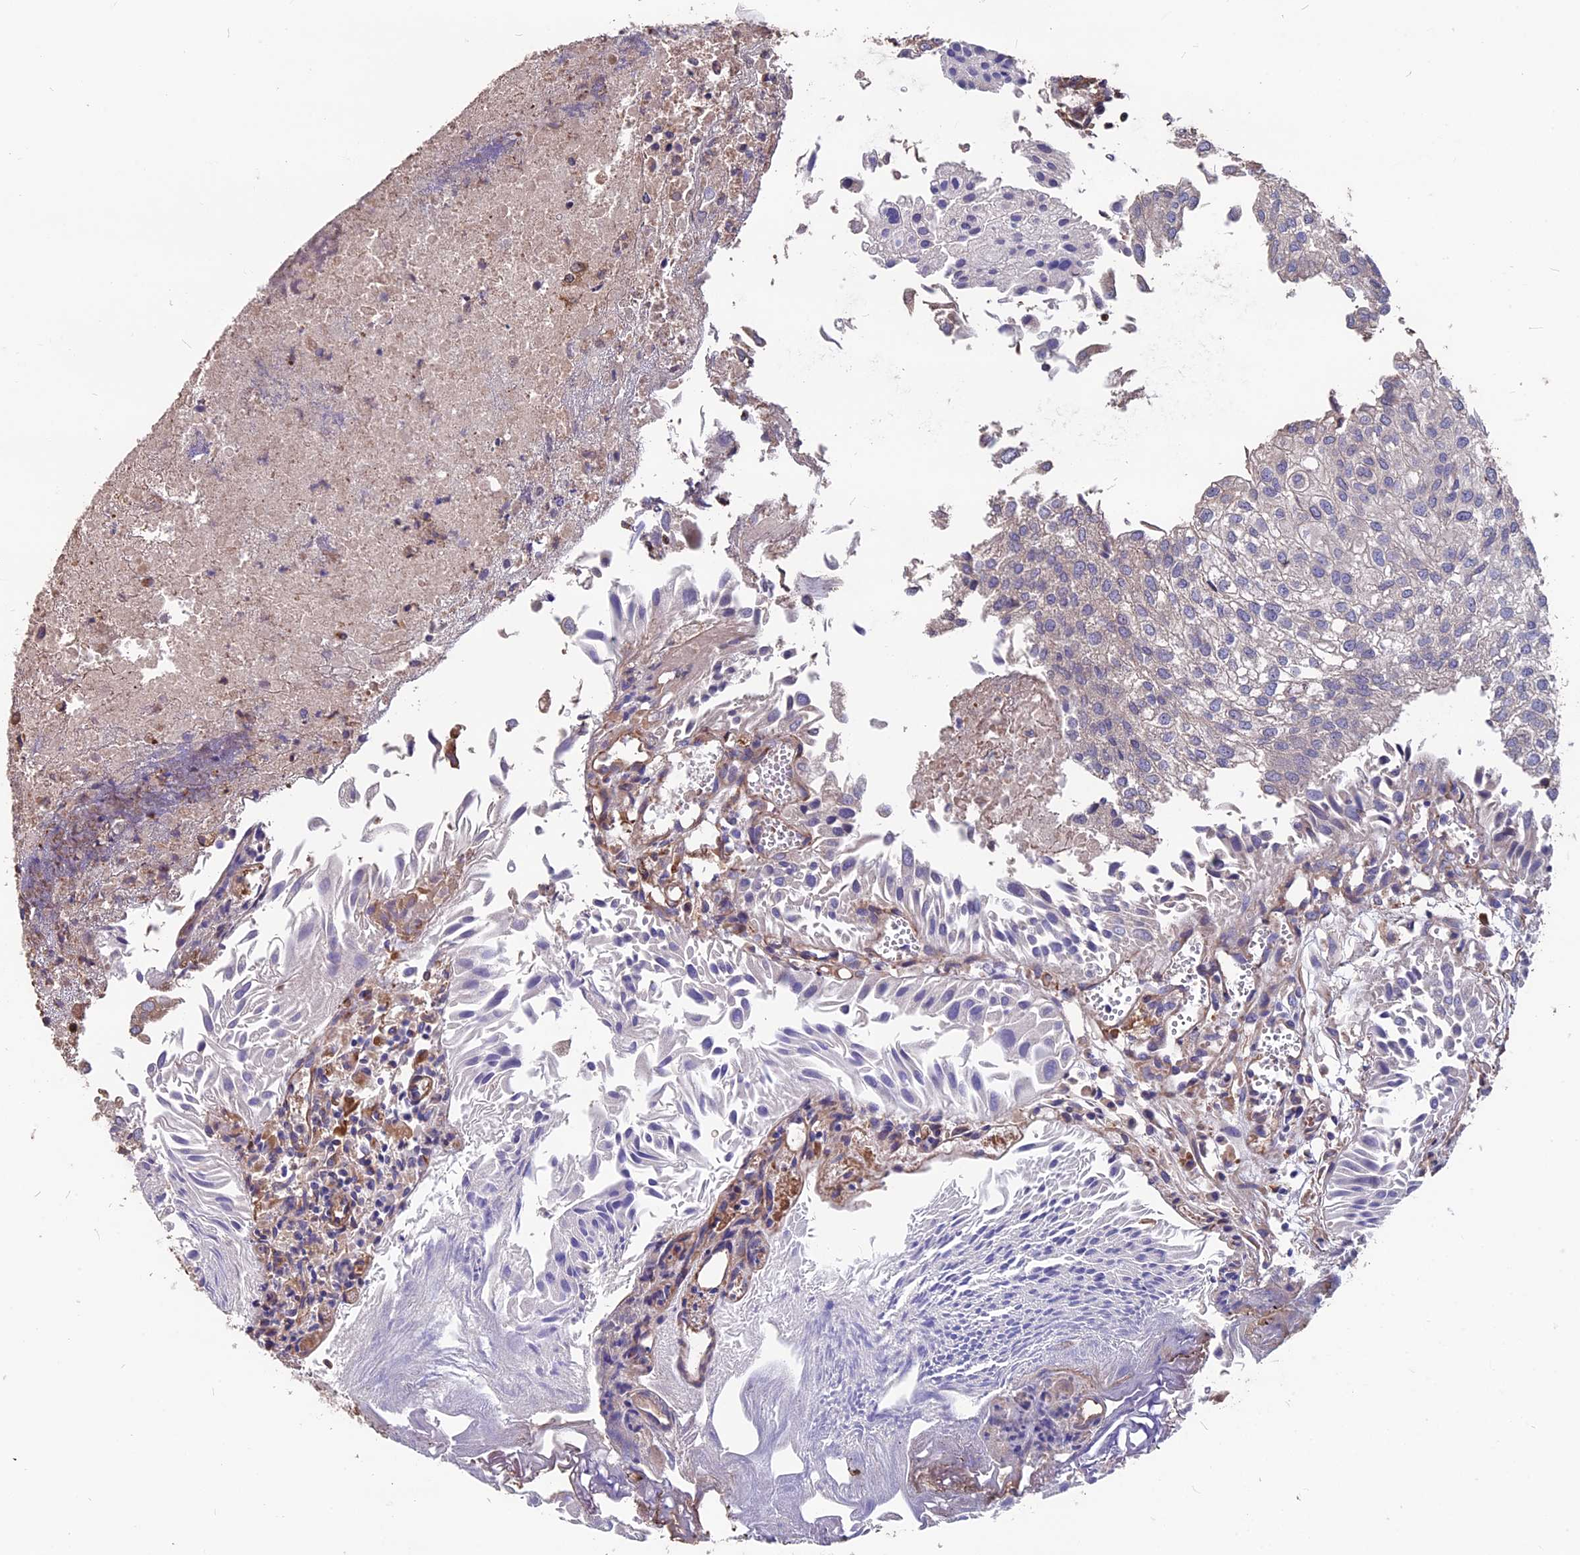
{"staining": {"intensity": "weak", "quantity": "25%-75%", "location": "cytoplasmic/membranous"}, "tissue": "urothelial cancer", "cell_type": "Tumor cells", "image_type": "cancer", "snomed": [{"axis": "morphology", "description": "Urothelial carcinoma, Low grade"}, {"axis": "topography", "description": "Urinary bladder"}], "caption": "A brown stain shows weak cytoplasmic/membranous expression of a protein in human urothelial carcinoma (low-grade) tumor cells.", "gene": "SEH1L", "patient": {"sex": "female", "age": 89}}